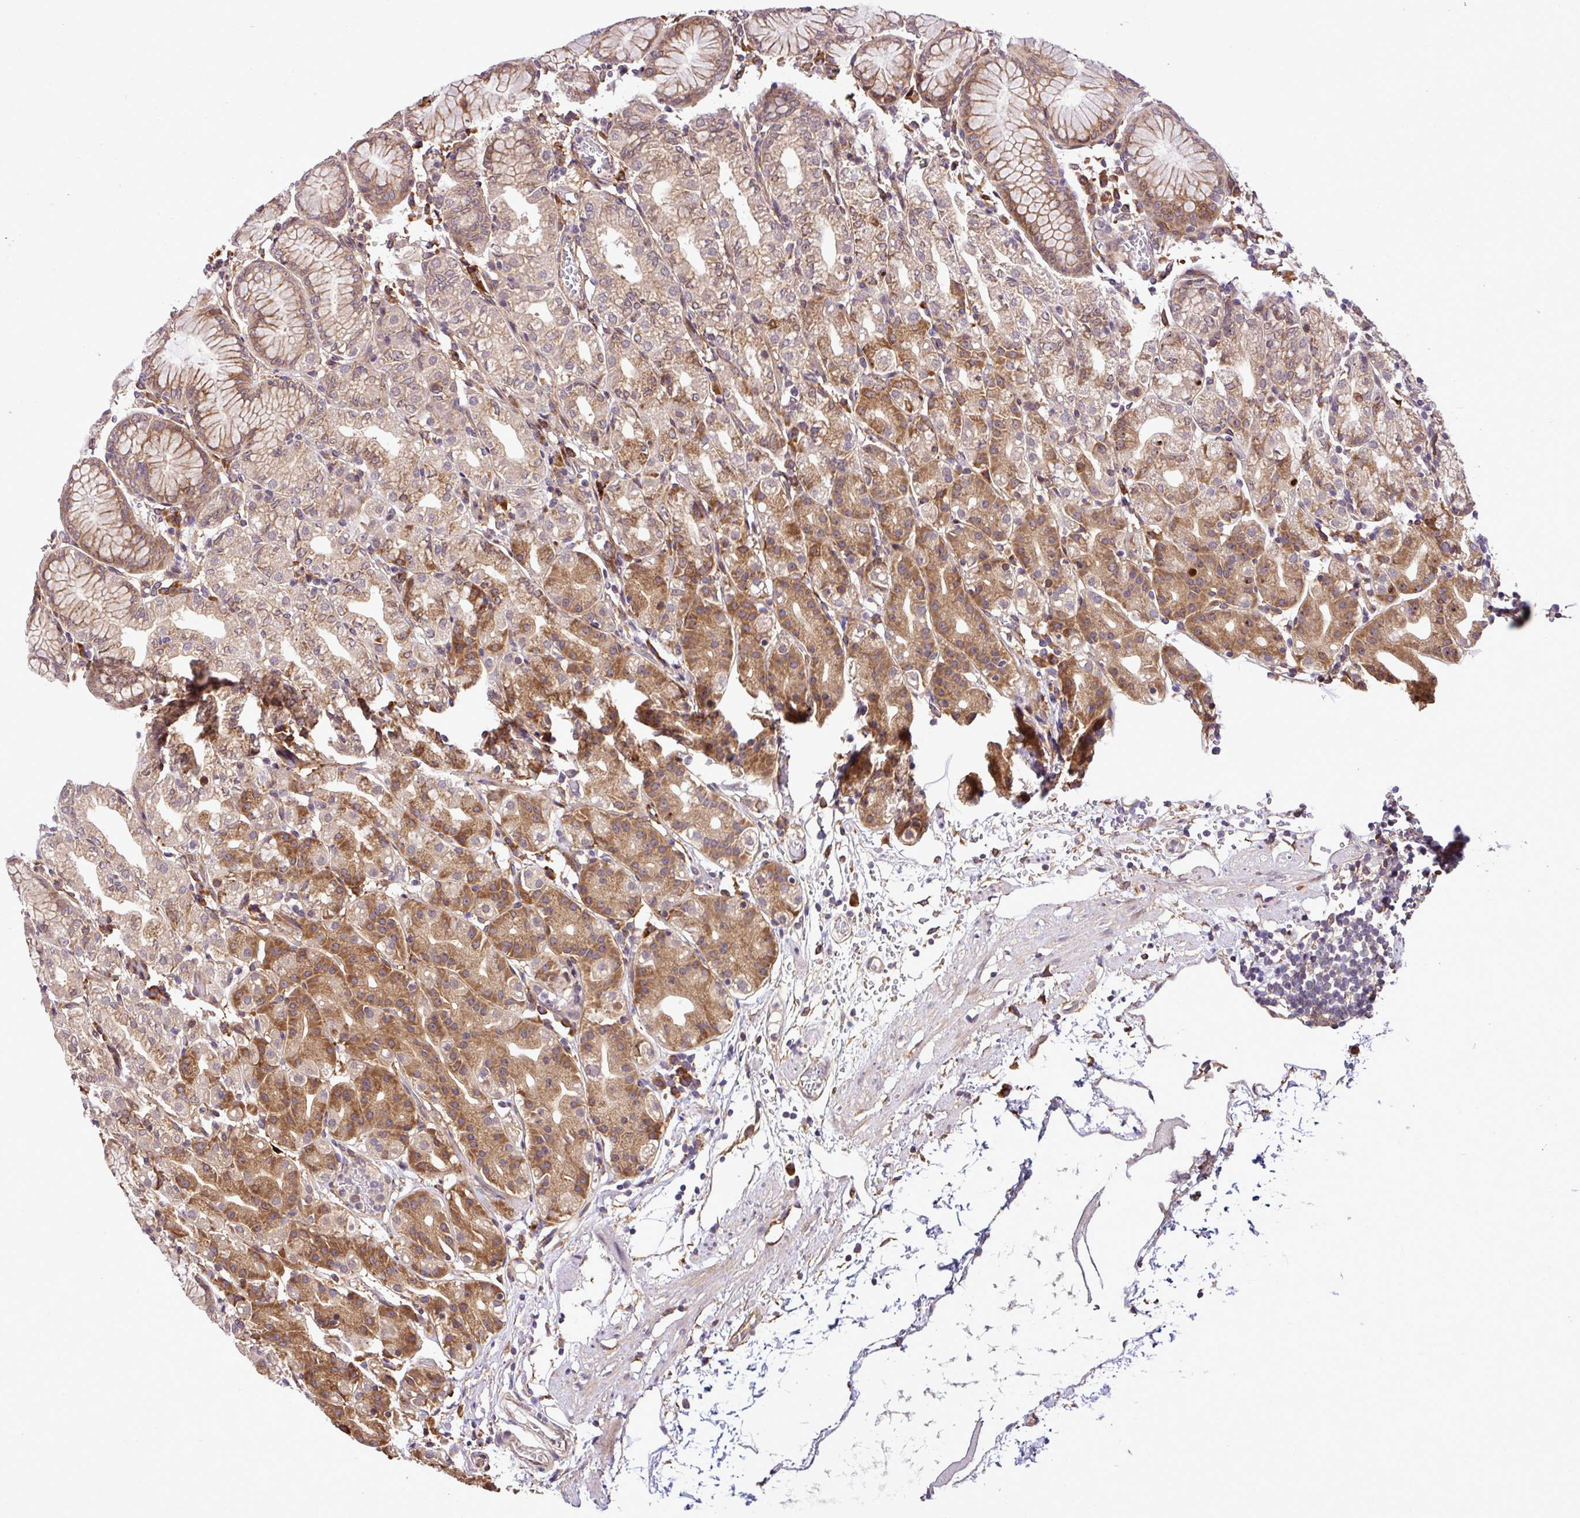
{"staining": {"intensity": "moderate", "quantity": "25%-75%", "location": "cytoplasmic/membranous"}, "tissue": "stomach", "cell_type": "Glandular cells", "image_type": "normal", "snomed": [{"axis": "morphology", "description": "Normal tissue, NOS"}, {"axis": "topography", "description": "Stomach"}], "caption": "Brown immunohistochemical staining in normal human stomach displays moderate cytoplasmic/membranous expression in about 25%-75% of glandular cells.", "gene": "DLGAP4", "patient": {"sex": "female", "age": 57}}